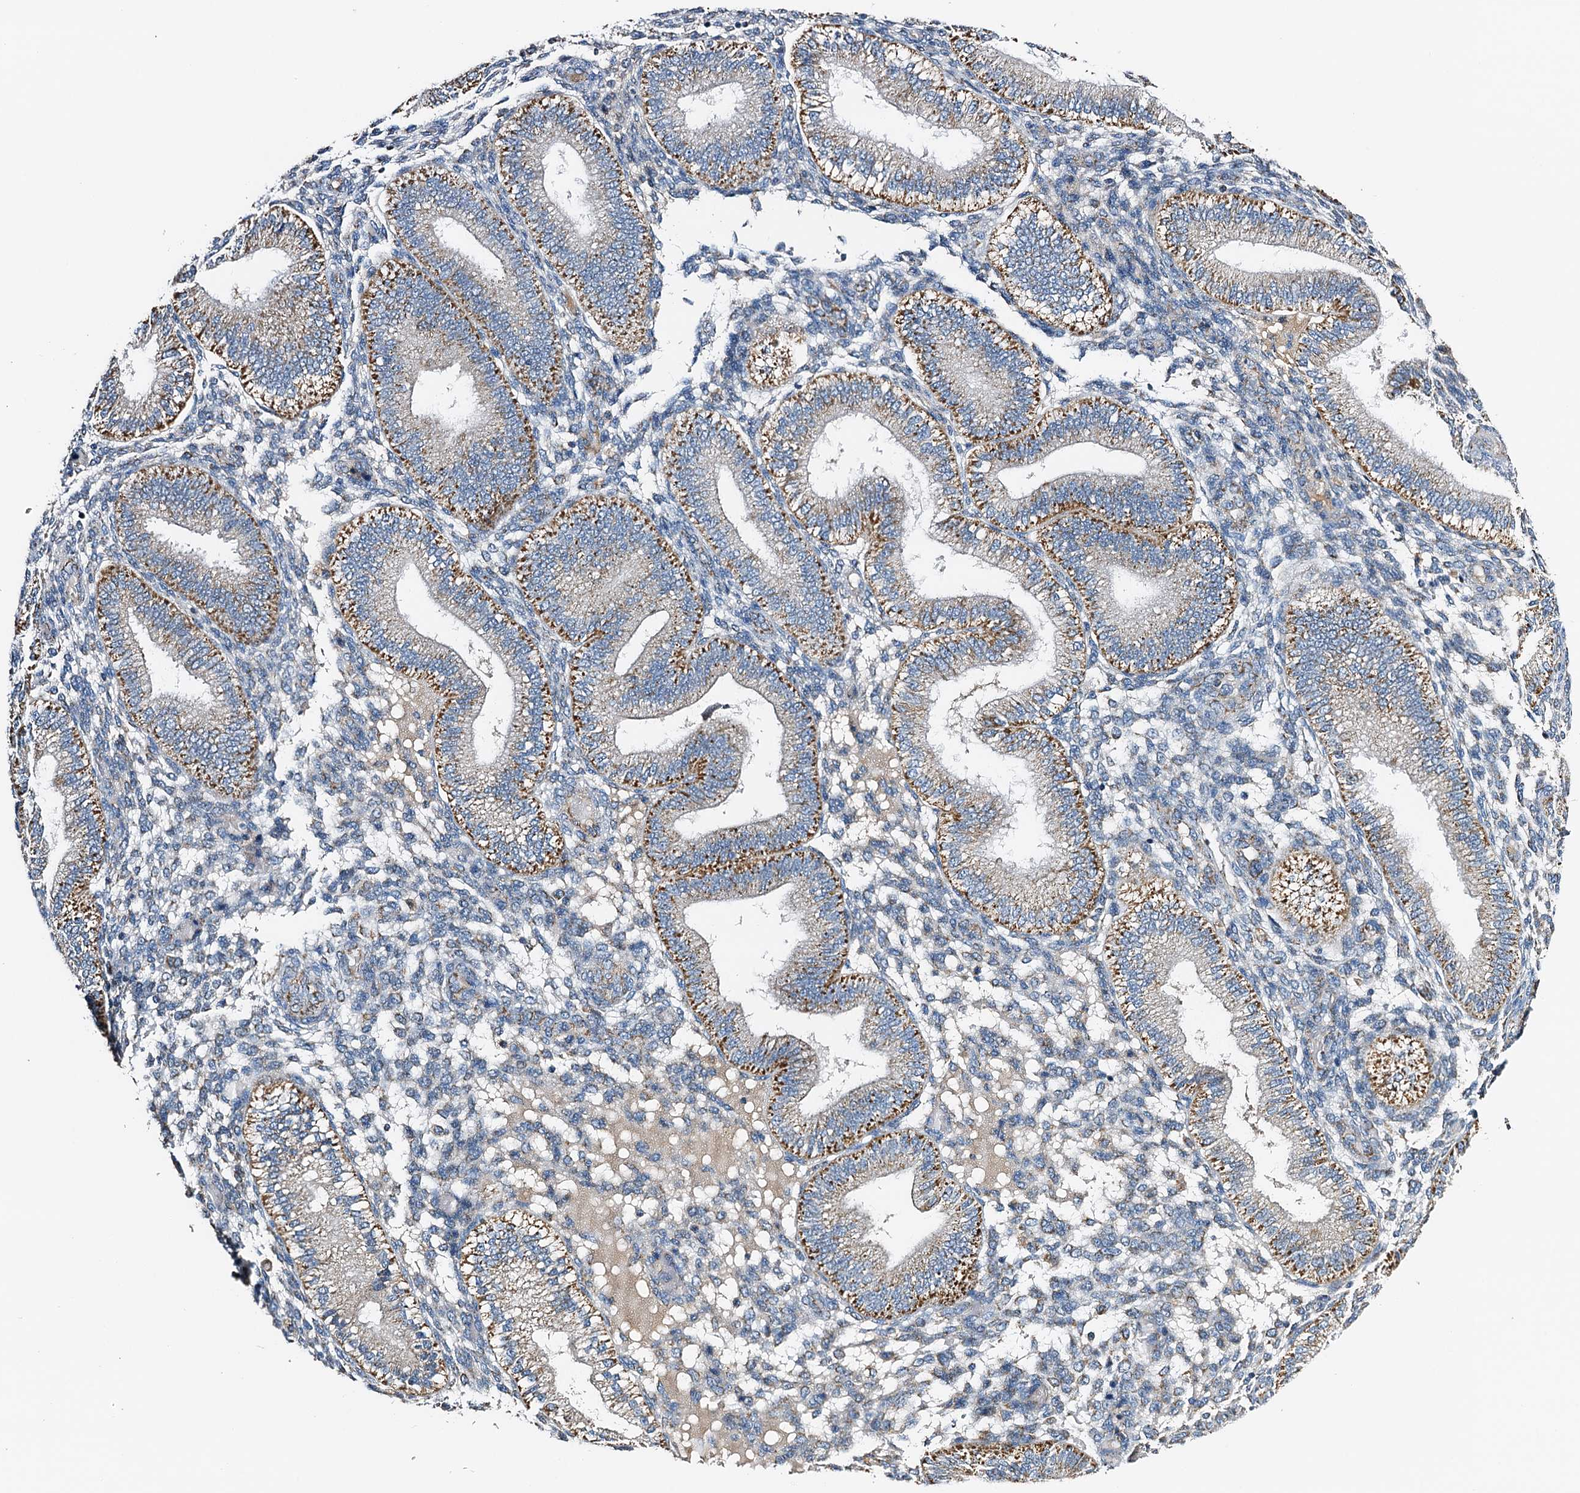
{"staining": {"intensity": "moderate", "quantity": "<25%", "location": "cytoplasmic/membranous"}, "tissue": "endometrium", "cell_type": "Cells in endometrial stroma", "image_type": "normal", "snomed": [{"axis": "morphology", "description": "Normal tissue, NOS"}, {"axis": "topography", "description": "Endometrium"}], "caption": "Immunohistochemistry (IHC) micrograph of benign endometrium stained for a protein (brown), which reveals low levels of moderate cytoplasmic/membranous positivity in about <25% of cells in endometrial stroma.", "gene": "POC1A", "patient": {"sex": "female", "age": 39}}